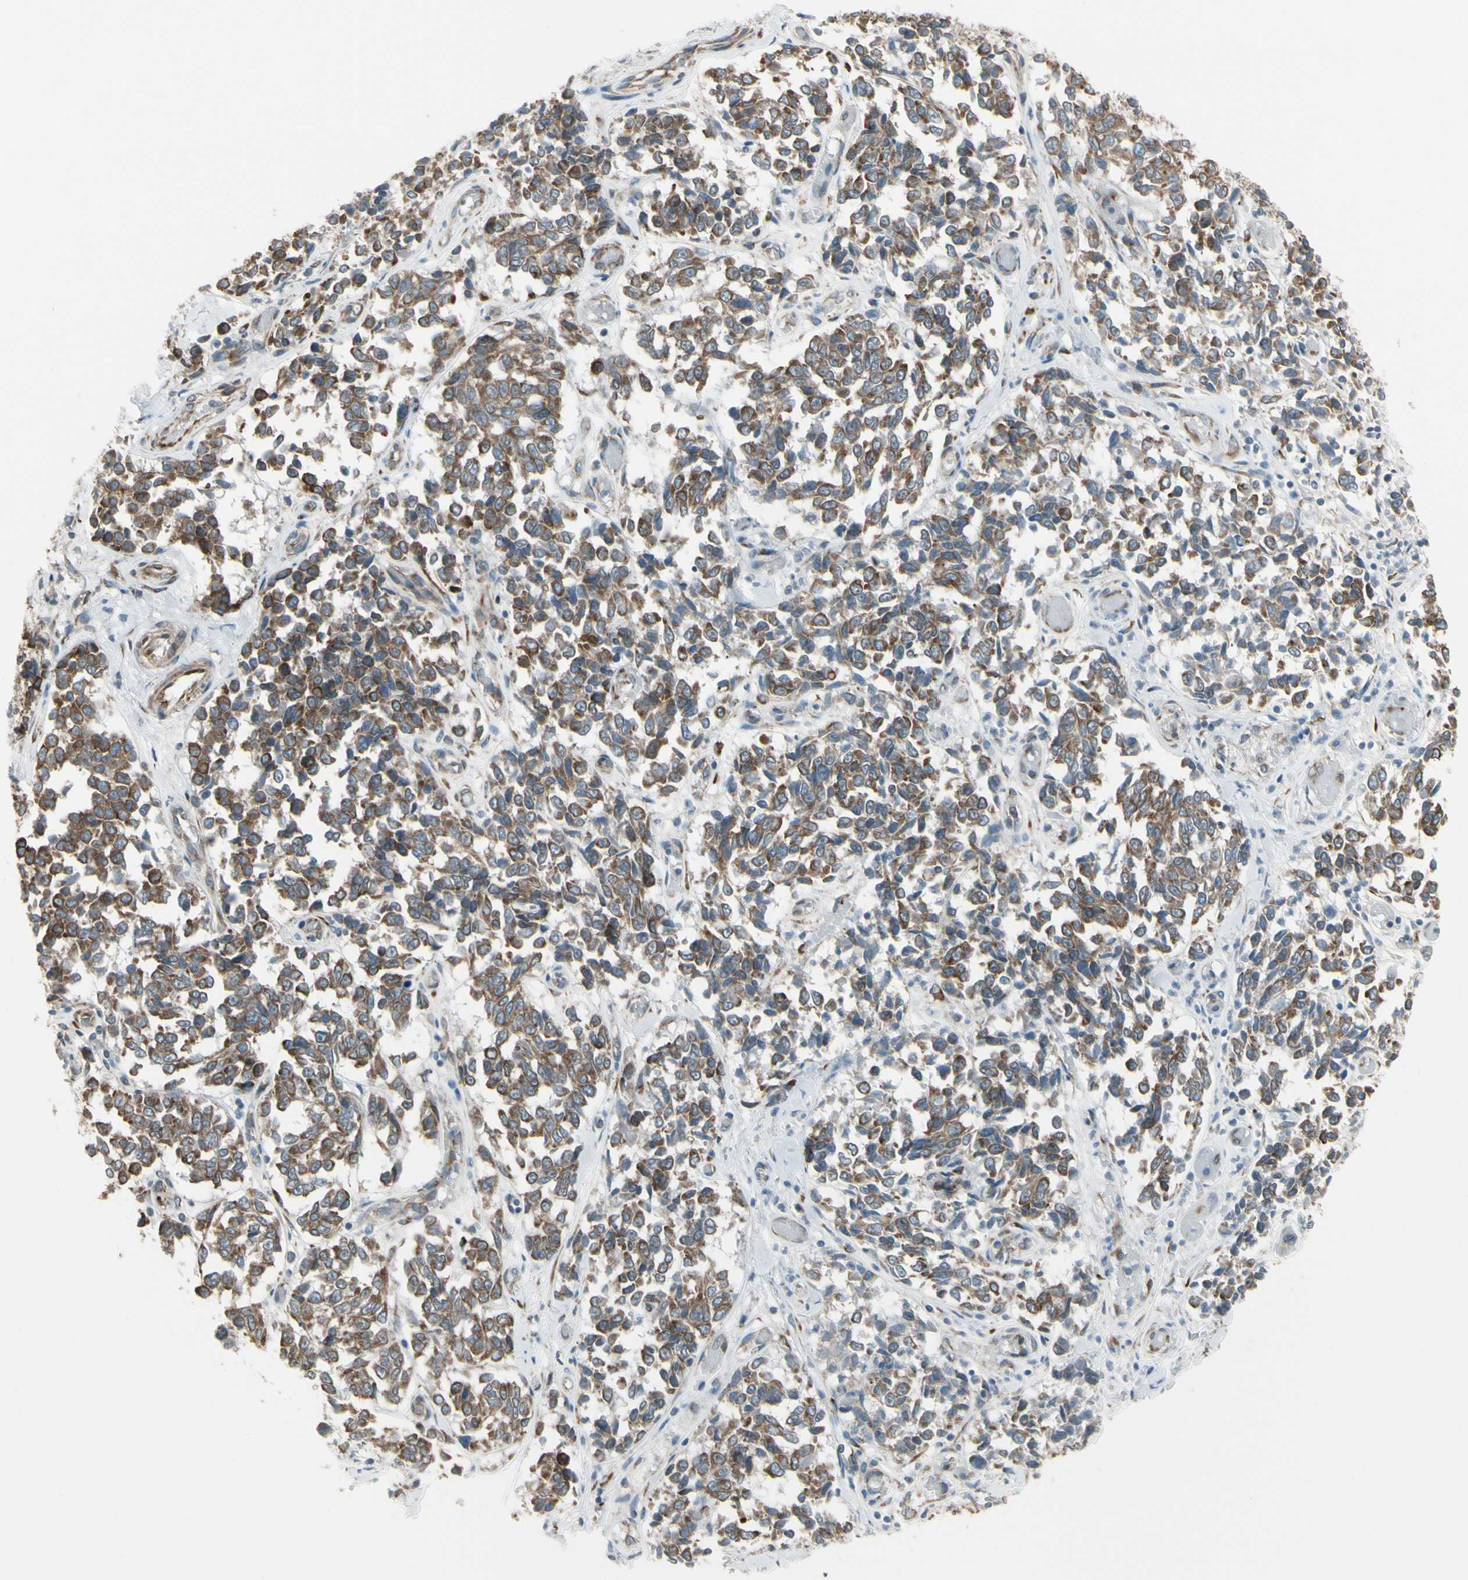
{"staining": {"intensity": "moderate", "quantity": ">75%", "location": "cytoplasmic/membranous"}, "tissue": "melanoma", "cell_type": "Tumor cells", "image_type": "cancer", "snomed": [{"axis": "morphology", "description": "Malignant melanoma, NOS"}, {"axis": "topography", "description": "Skin"}], "caption": "A histopathology image showing moderate cytoplasmic/membranous positivity in approximately >75% of tumor cells in melanoma, as visualized by brown immunohistochemical staining.", "gene": "FNDC3A", "patient": {"sex": "female", "age": 64}}